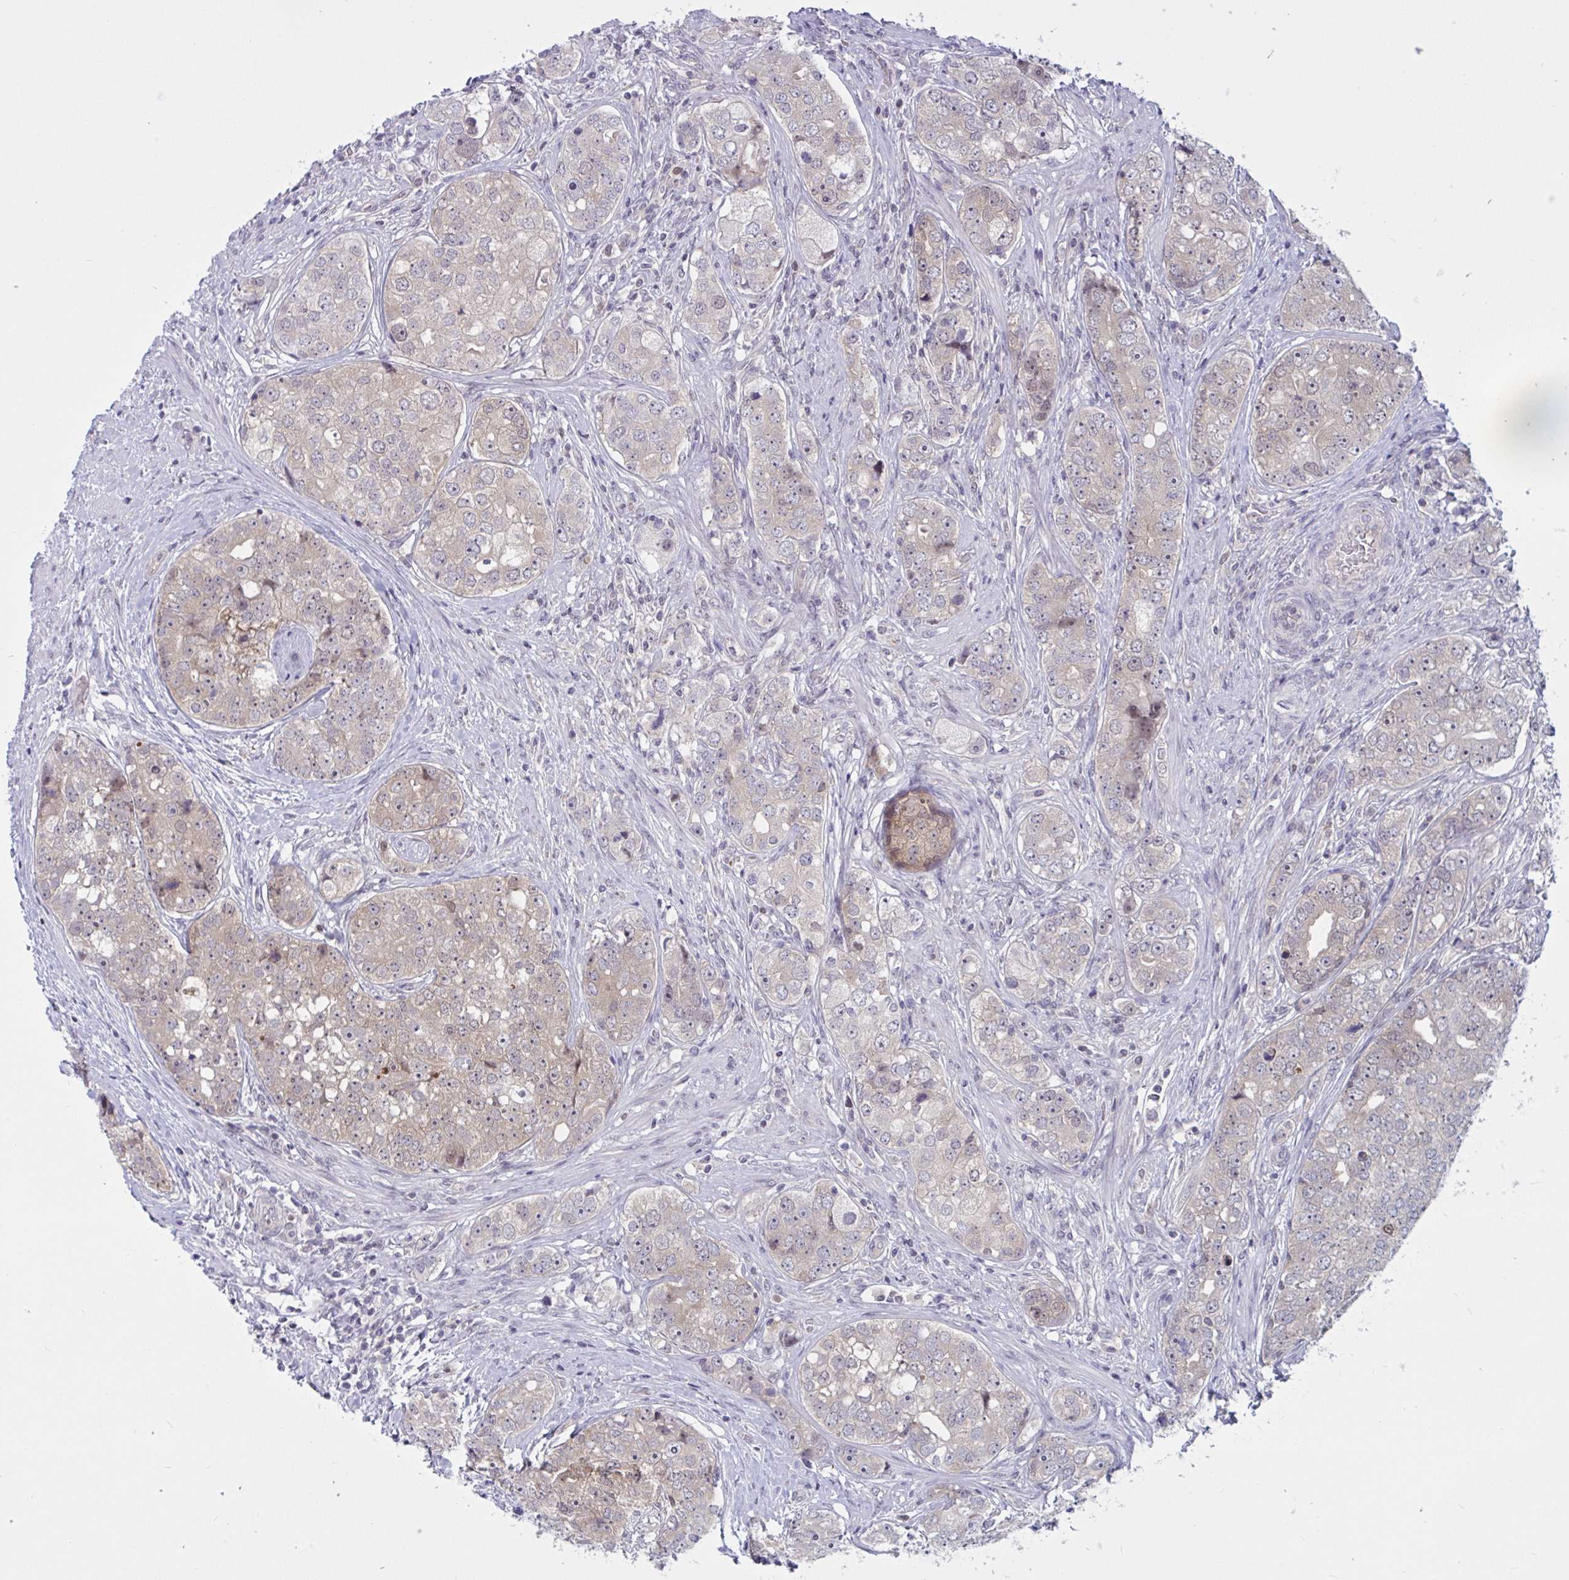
{"staining": {"intensity": "negative", "quantity": "none", "location": "none"}, "tissue": "prostate cancer", "cell_type": "Tumor cells", "image_type": "cancer", "snomed": [{"axis": "morphology", "description": "Adenocarcinoma, High grade"}, {"axis": "topography", "description": "Prostate"}], "caption": "A high-resolution photomicrograph shows IHC staining of prostate cancer, which displays no significant expression in tumor cells.", "gene": "TSN", "patient": {"sex": "male", "age": 60}}